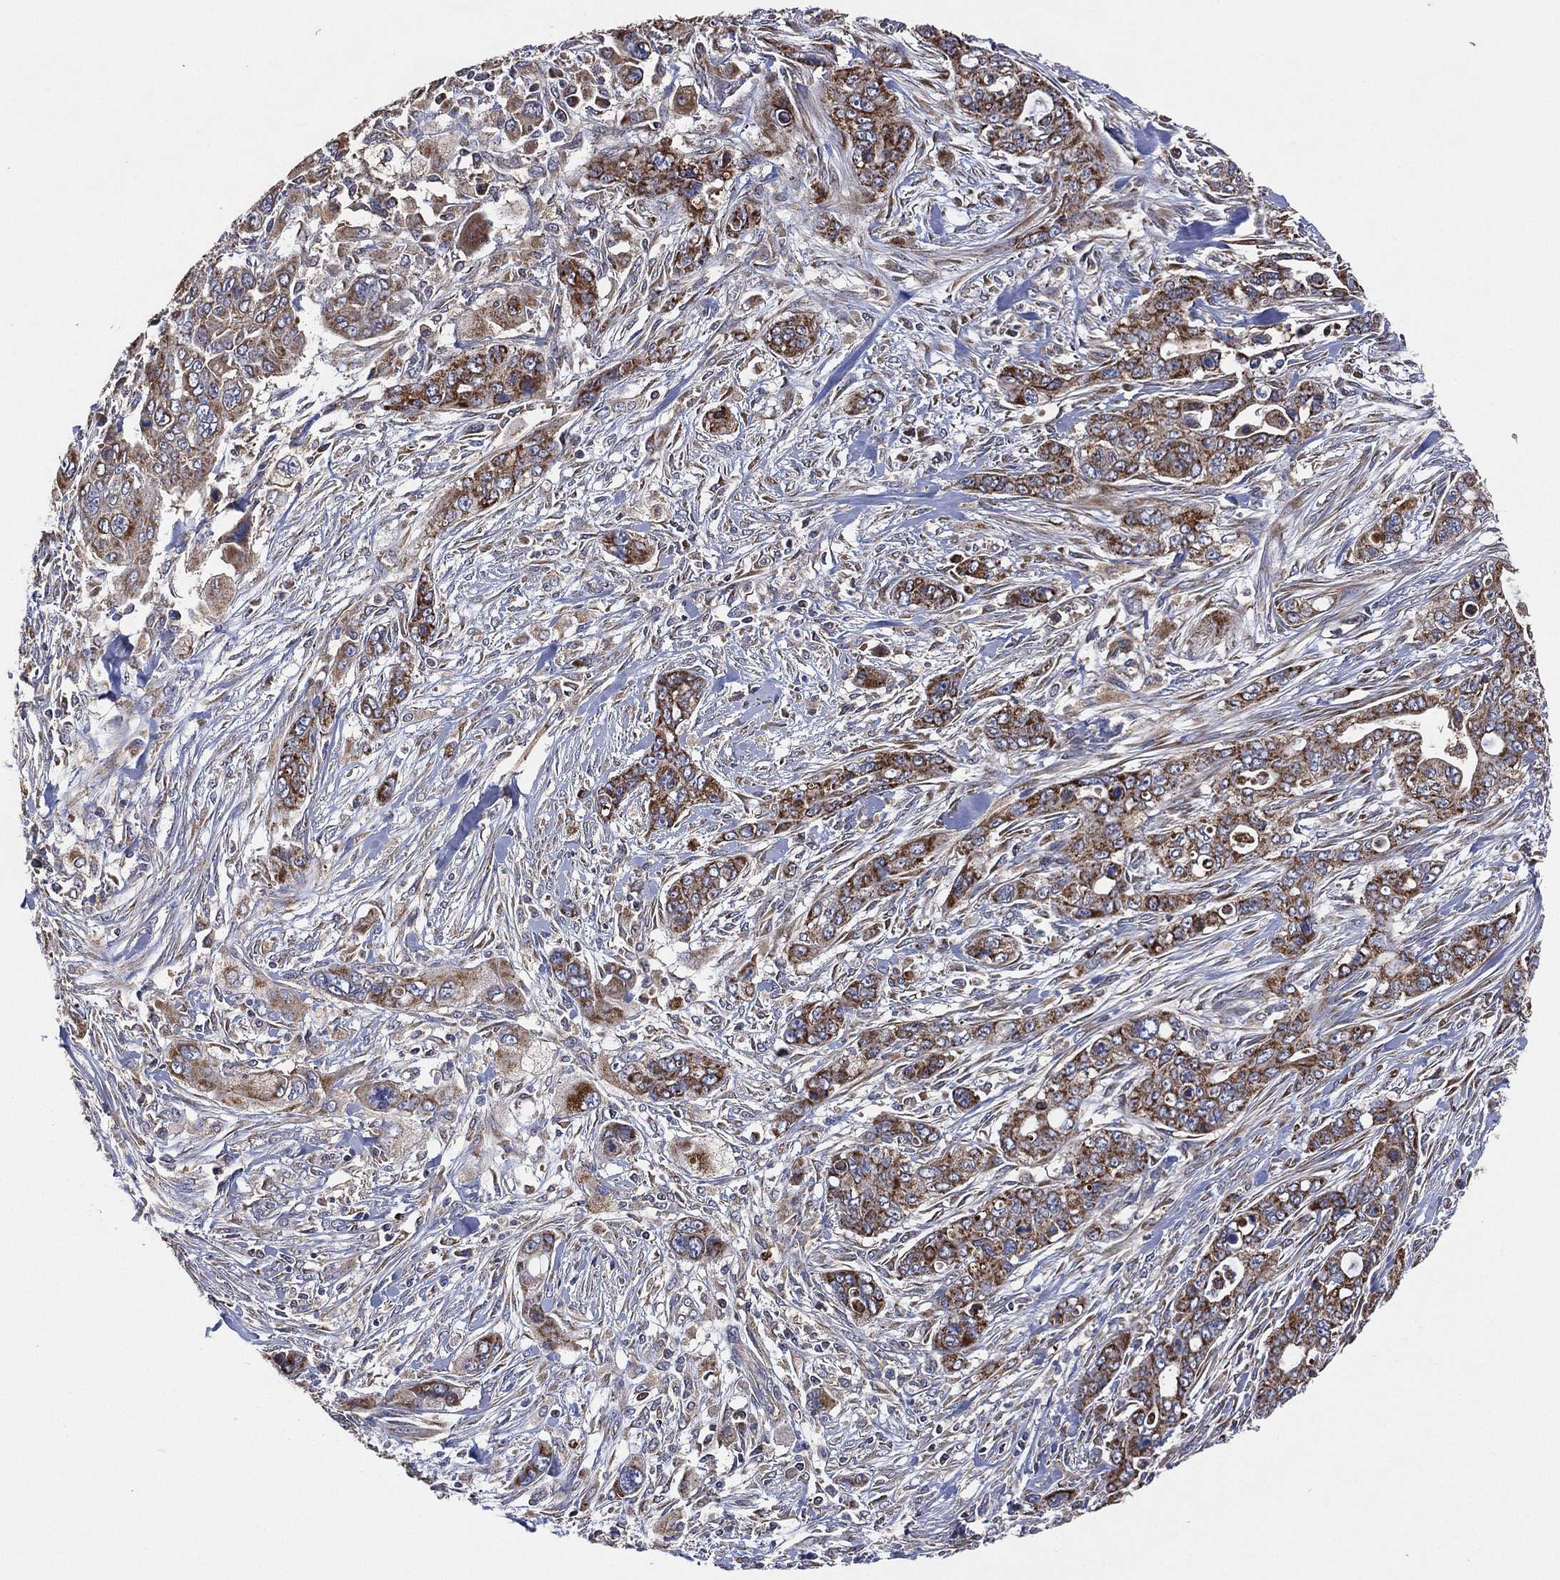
{"staining": {"intensity": "moderate", "quantity": "25%-75%", "location": "cytoplasmic/membranous"}, "tissue": "pancreatic cancer", "cell_type": "Tumor cells", "image_type": "cancer", "snomed": [{"axis": "morphology", "description": "Adenocarcinoma, NOS"}, {"axis": "topography", "description": "Pancreas"}], "caption": "Protein expression analysis of pancreatic cancer (adenocarcinoma) reveals moderate cytoplasmic/membranous expression in about 25%-75% of tumor cells. The staining was performed using DAB (3,3'-diaminobenzidine) to visualize the protein expression in brown, while the nuclei were stained in blue with hematoxylin (Magnification: 20x).", "gene": "LIMD1", "patient": {"sex": "male", "age": 47}}